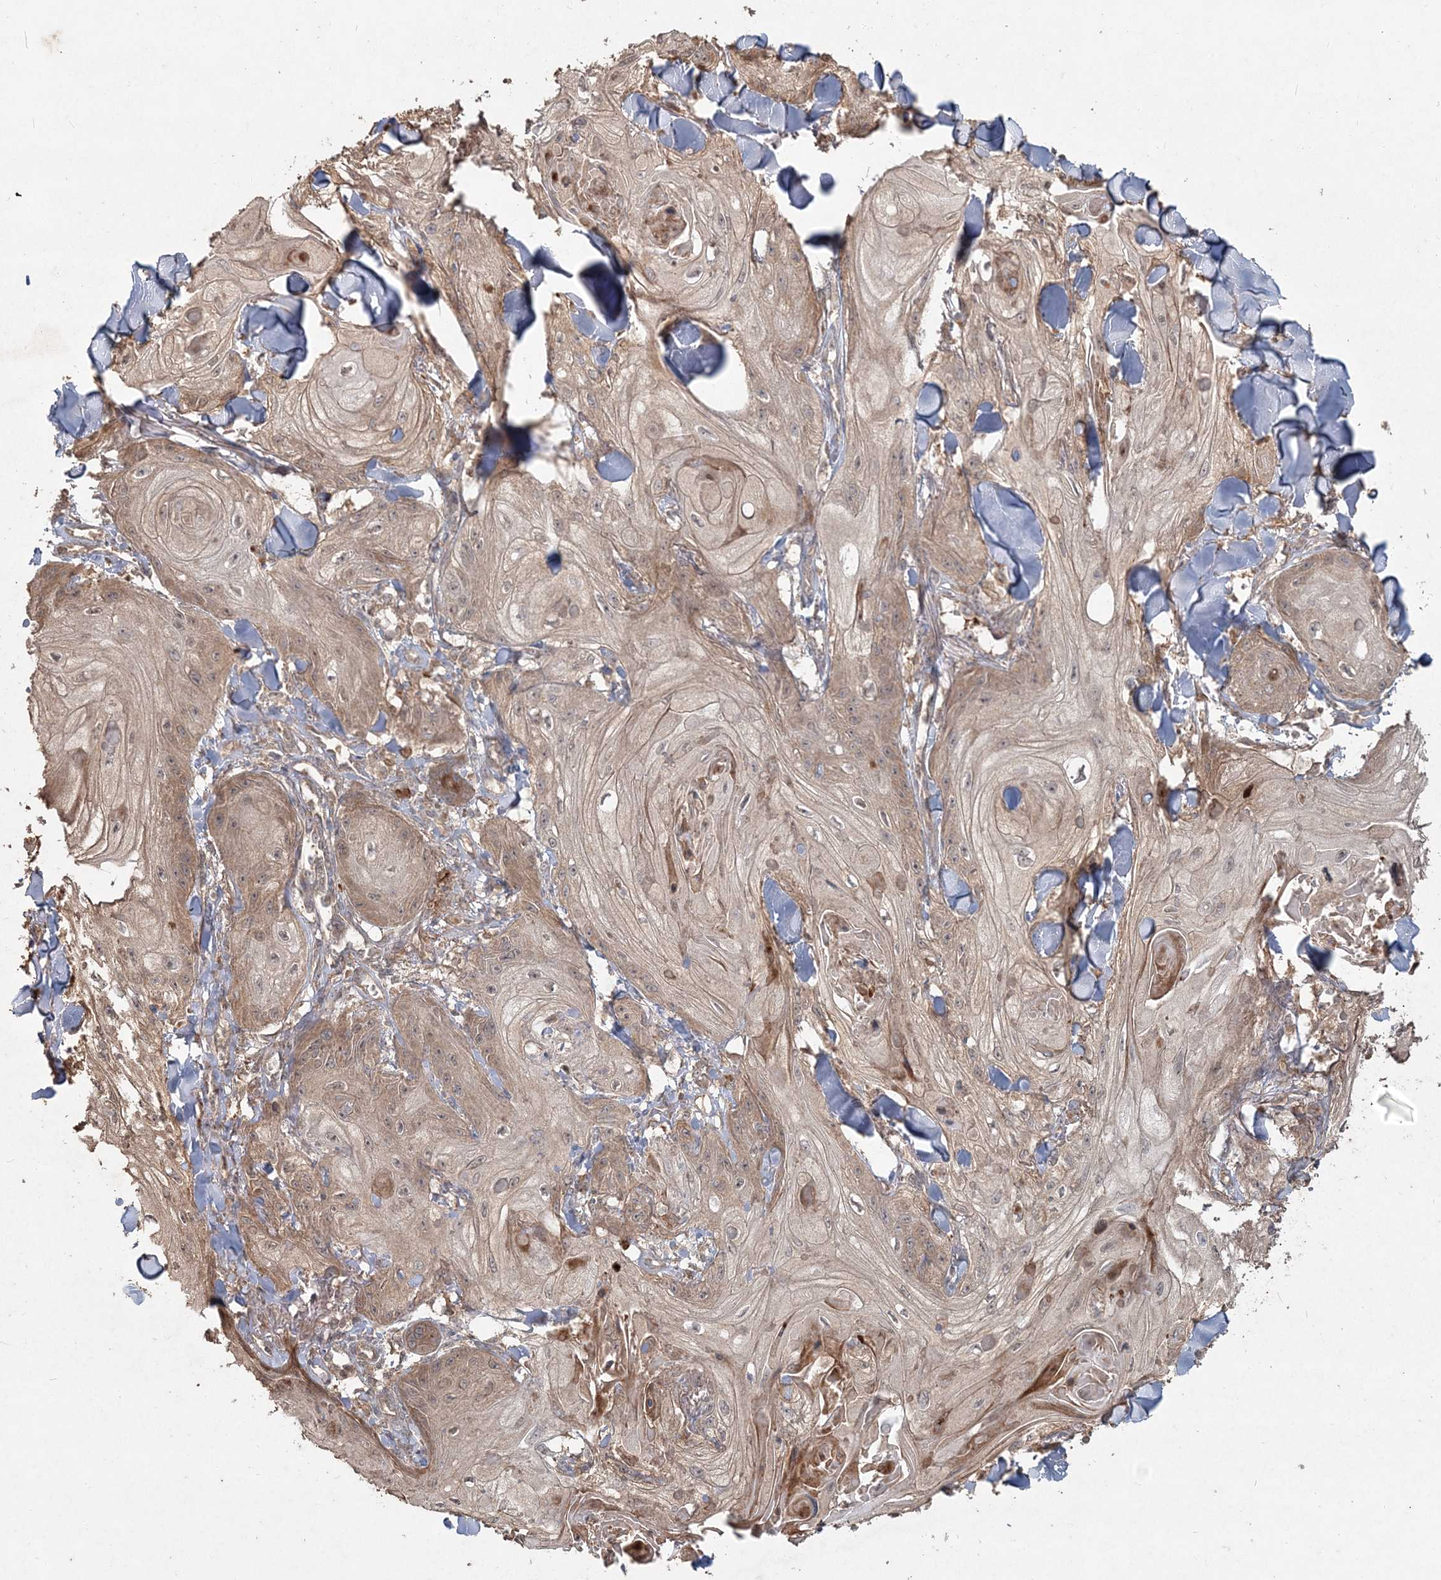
{"staining": {"intensity": "weak", "quantity": ">75%", "location": "cytoplasmic/membranous"}, "tissue": "skin cancer", "cell_type": "Tumor cells", "image_type": "cancer", "snomed": [{"axis": "morphology", "description": "Squamous cell carcinoma, NOS"}, {"axis": "topography", "description": "Skin"}], "caption": "A low amount of weak cytoplasmic/membranous positivity is identified in about >75% of tumor cells in squamous cell carcinoma (skin) tissue. Using DAB (brown) and hematoxylin (blue) stains, captured at high magnification using brightfield microscopy.", "gene": "SPRY1", "patient": {"sex": "male", "age": 74}}